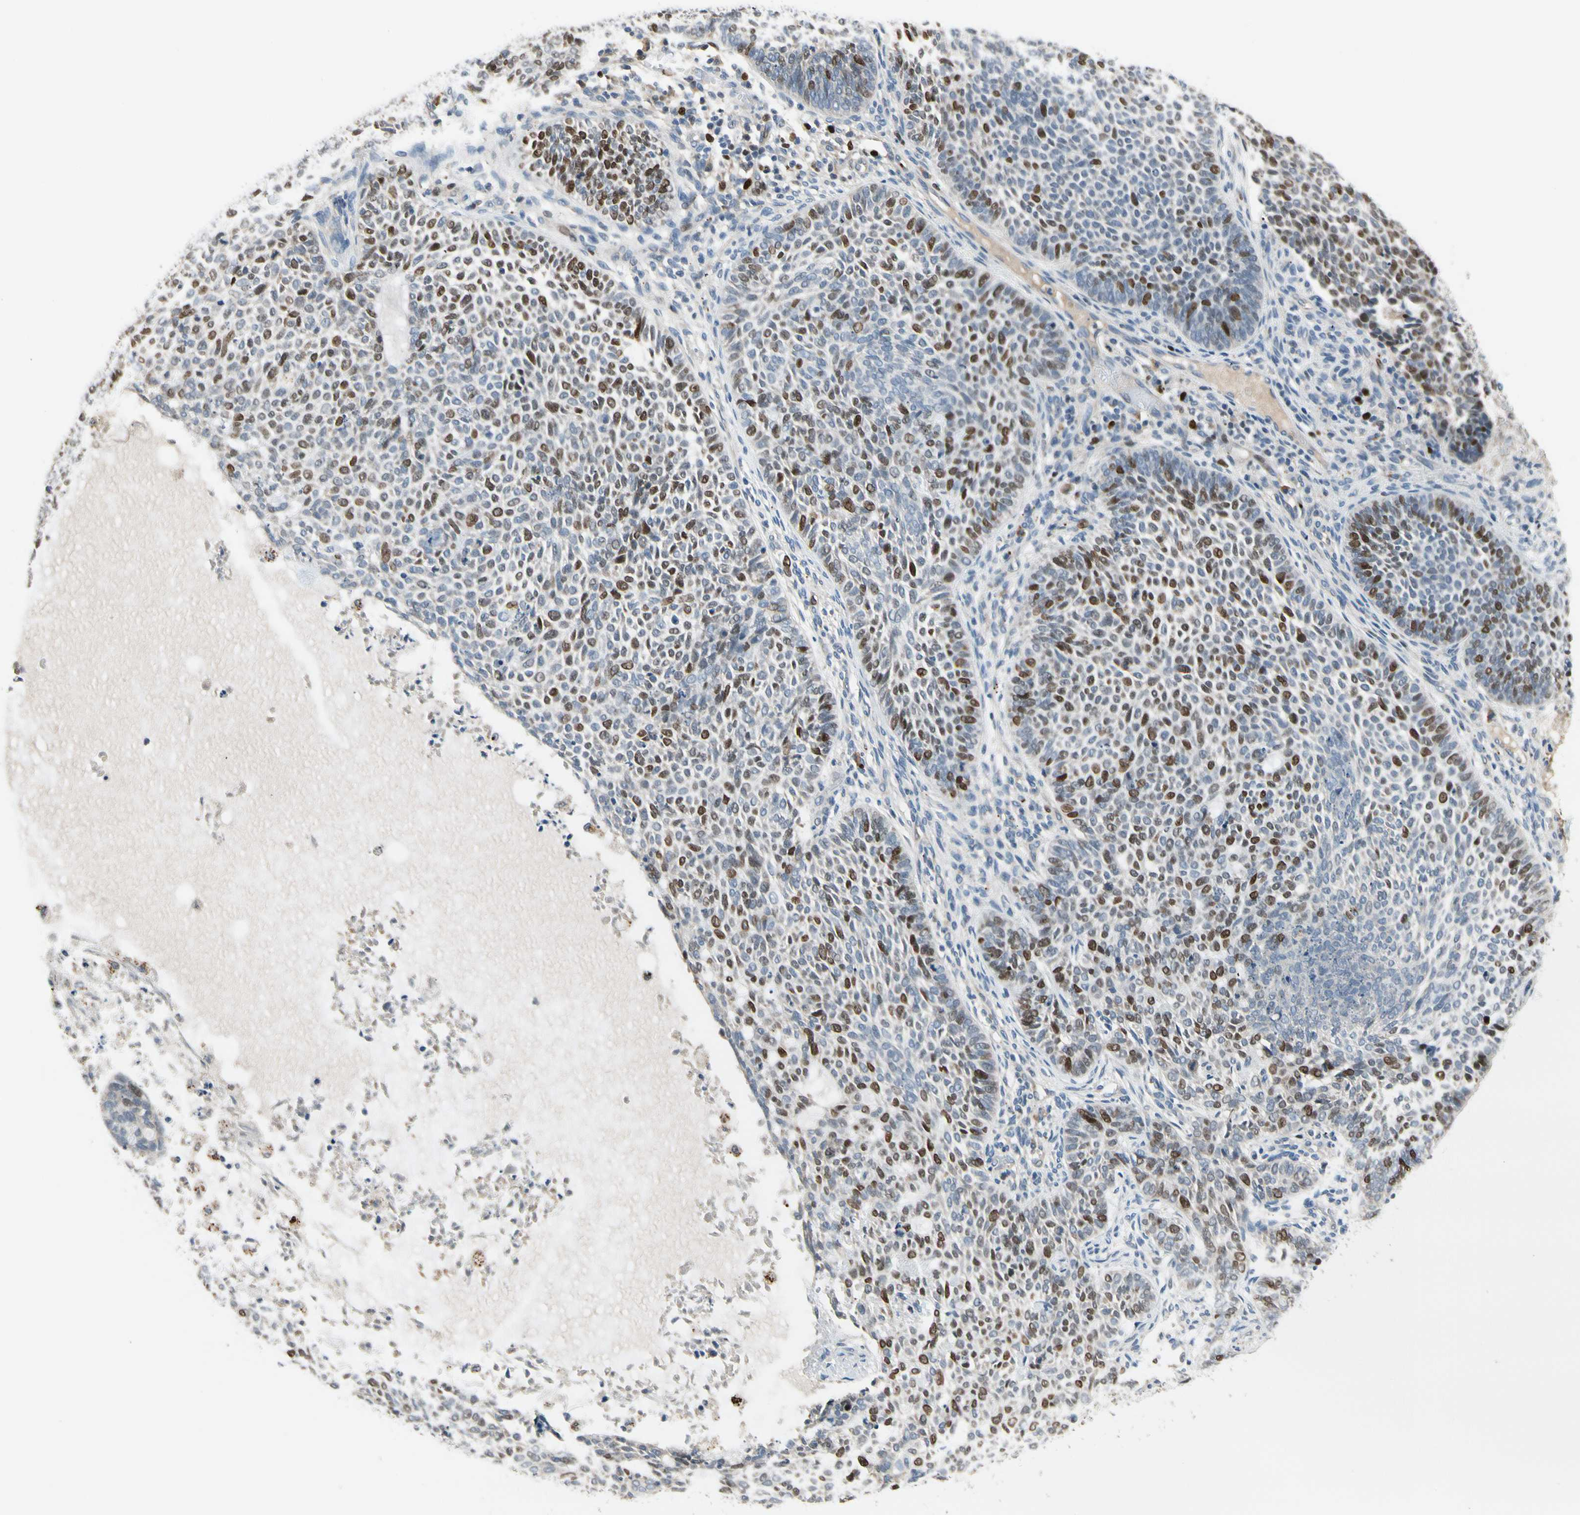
{"staining": {"intensity": "moderate", "quantity": "25%-75%", "location": "nuclear"}, "tissue": "skin cancer", "cell_type": "Tumor cells", "image_type": "cancer", "snomed": [{"axis": "morphology", "description": "Basal cell carcinoma"}, {"axis": "topography", "description": "Skin"}], "caption": "Immunohistochemical staining of human skin cancer (basal cell carcinoma) displays medium levels of moderate nuclear positivity in approximately 25%-75% of tumor cells.", "gene": "ZKSCAN4", "patient": {"sex": "male", "age": 87}}